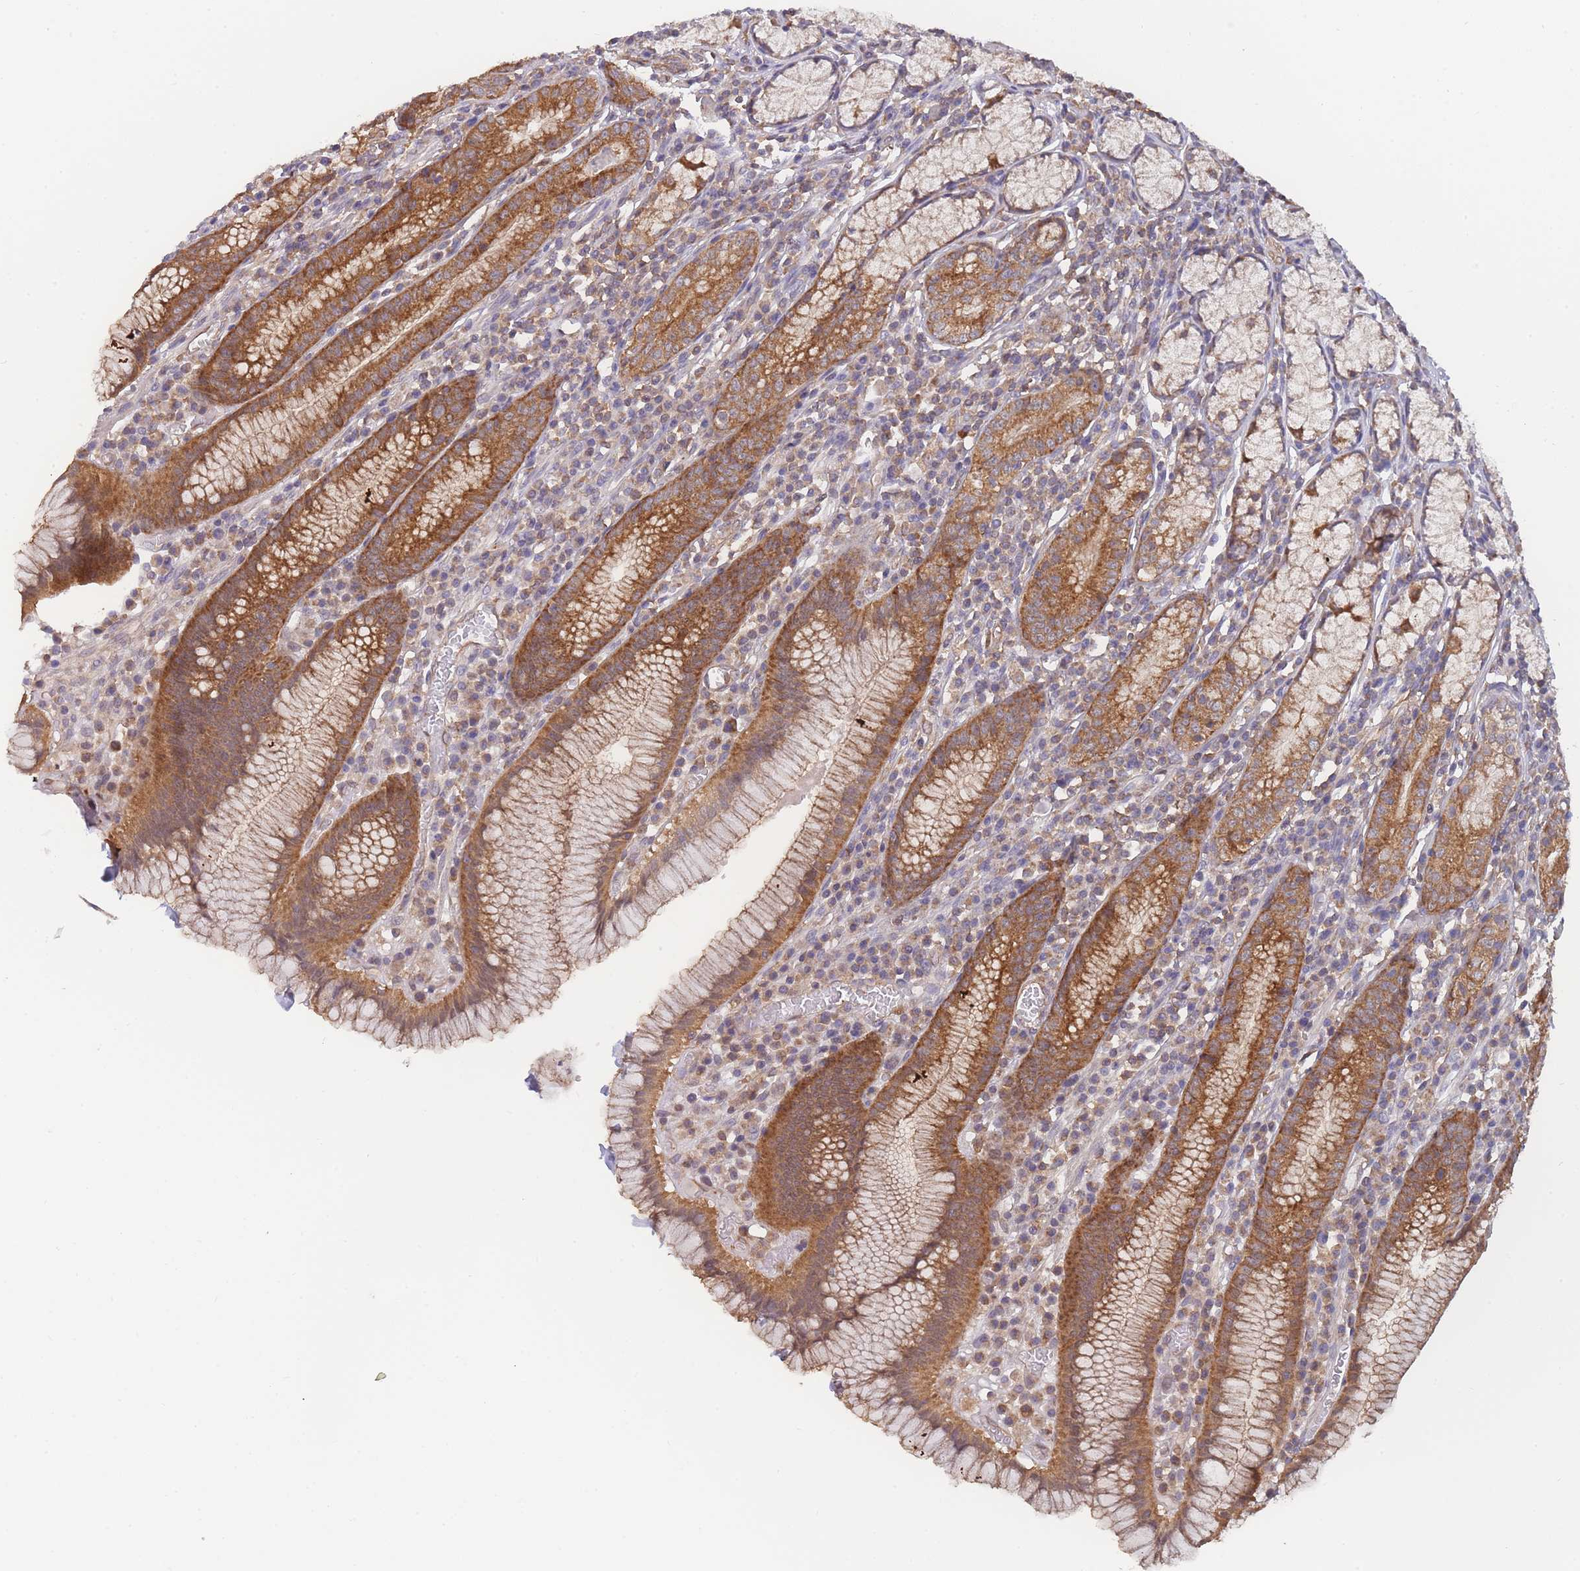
{"staining": {"intensity": "strong", "quantity": ">75%", "location": "cytoplasmic/membranous"}, "tissue": "stomach", "cell_type": "Glandular cells", "image_type": "normal", "snomed": [{"axis": "morphology", "description": "Normal tissue, NOS"}, {"axis": "topography", "description": "Stomach"}], "caption": "Immunohistochemistry (IHC) image of normal human stomach stained for a protein (brown), which displays high levels of strong cytoplasmic/membranous positivity in approximately >75% of glandular cells.", "gene": "MRPS18B", "patient": {"sex": "male", "age": 55}}